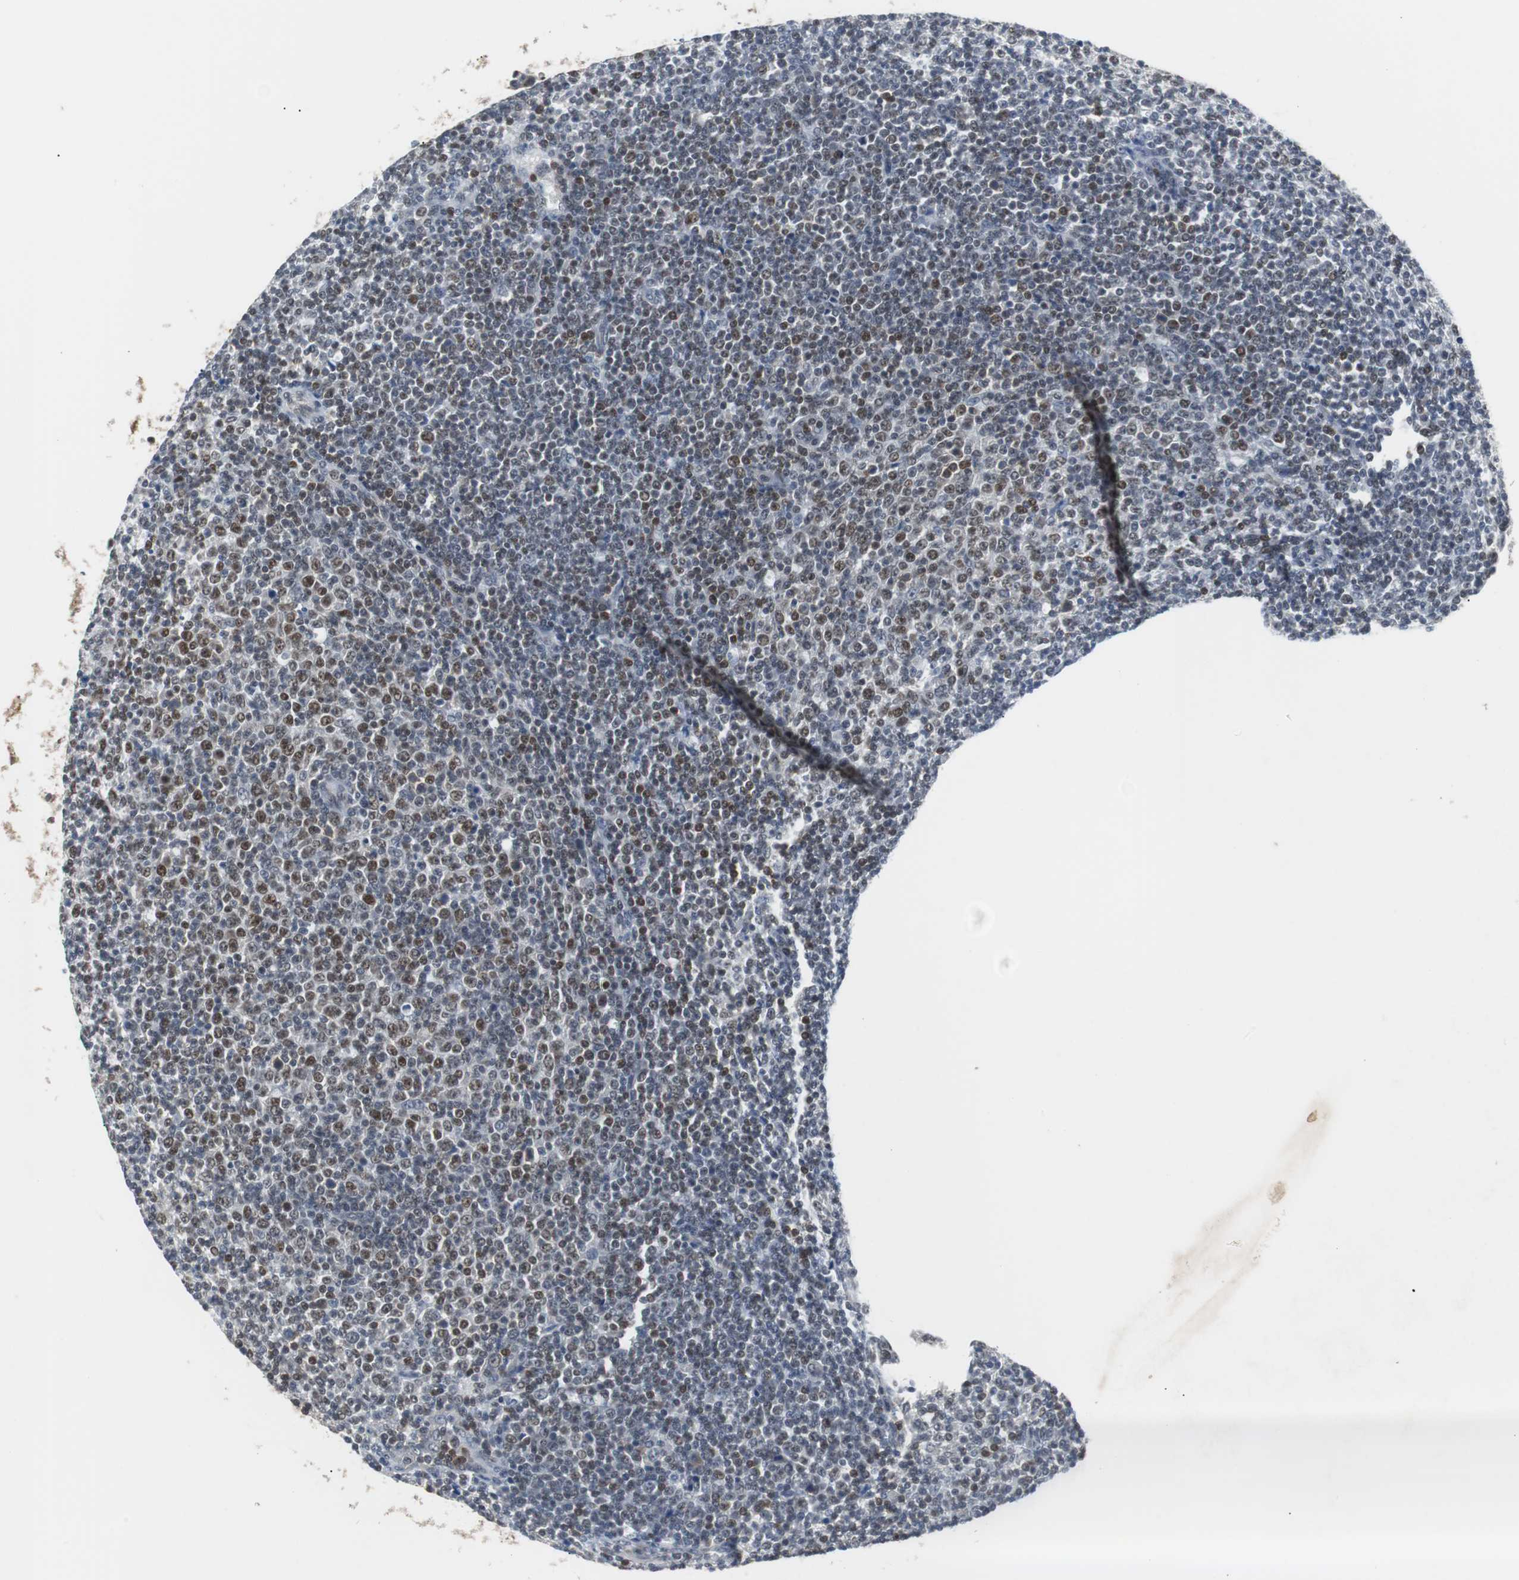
{"staining": {"intensity": "moderate", "quantity": "<25%", "location": "nuclear"}, "tissue": "lymphoma", "cell_type": "Tumor cells", "image_type": "cancer", "snomed": [{"axis": "morphology", "description": "Malignant lymphoma, non-Hodgkin's type, Low grade"}, {"axis": "topography", "description": "Lymph node"}], "caption": "DAB (3,3'-diaminobenzidine) immunohistochemical staining of lymphoma displays moderate nuclear protein positivity in approximately <25% of tumor cells.", "gene": "SIRT1", "patient": {"sex": "male", "age": 70}}